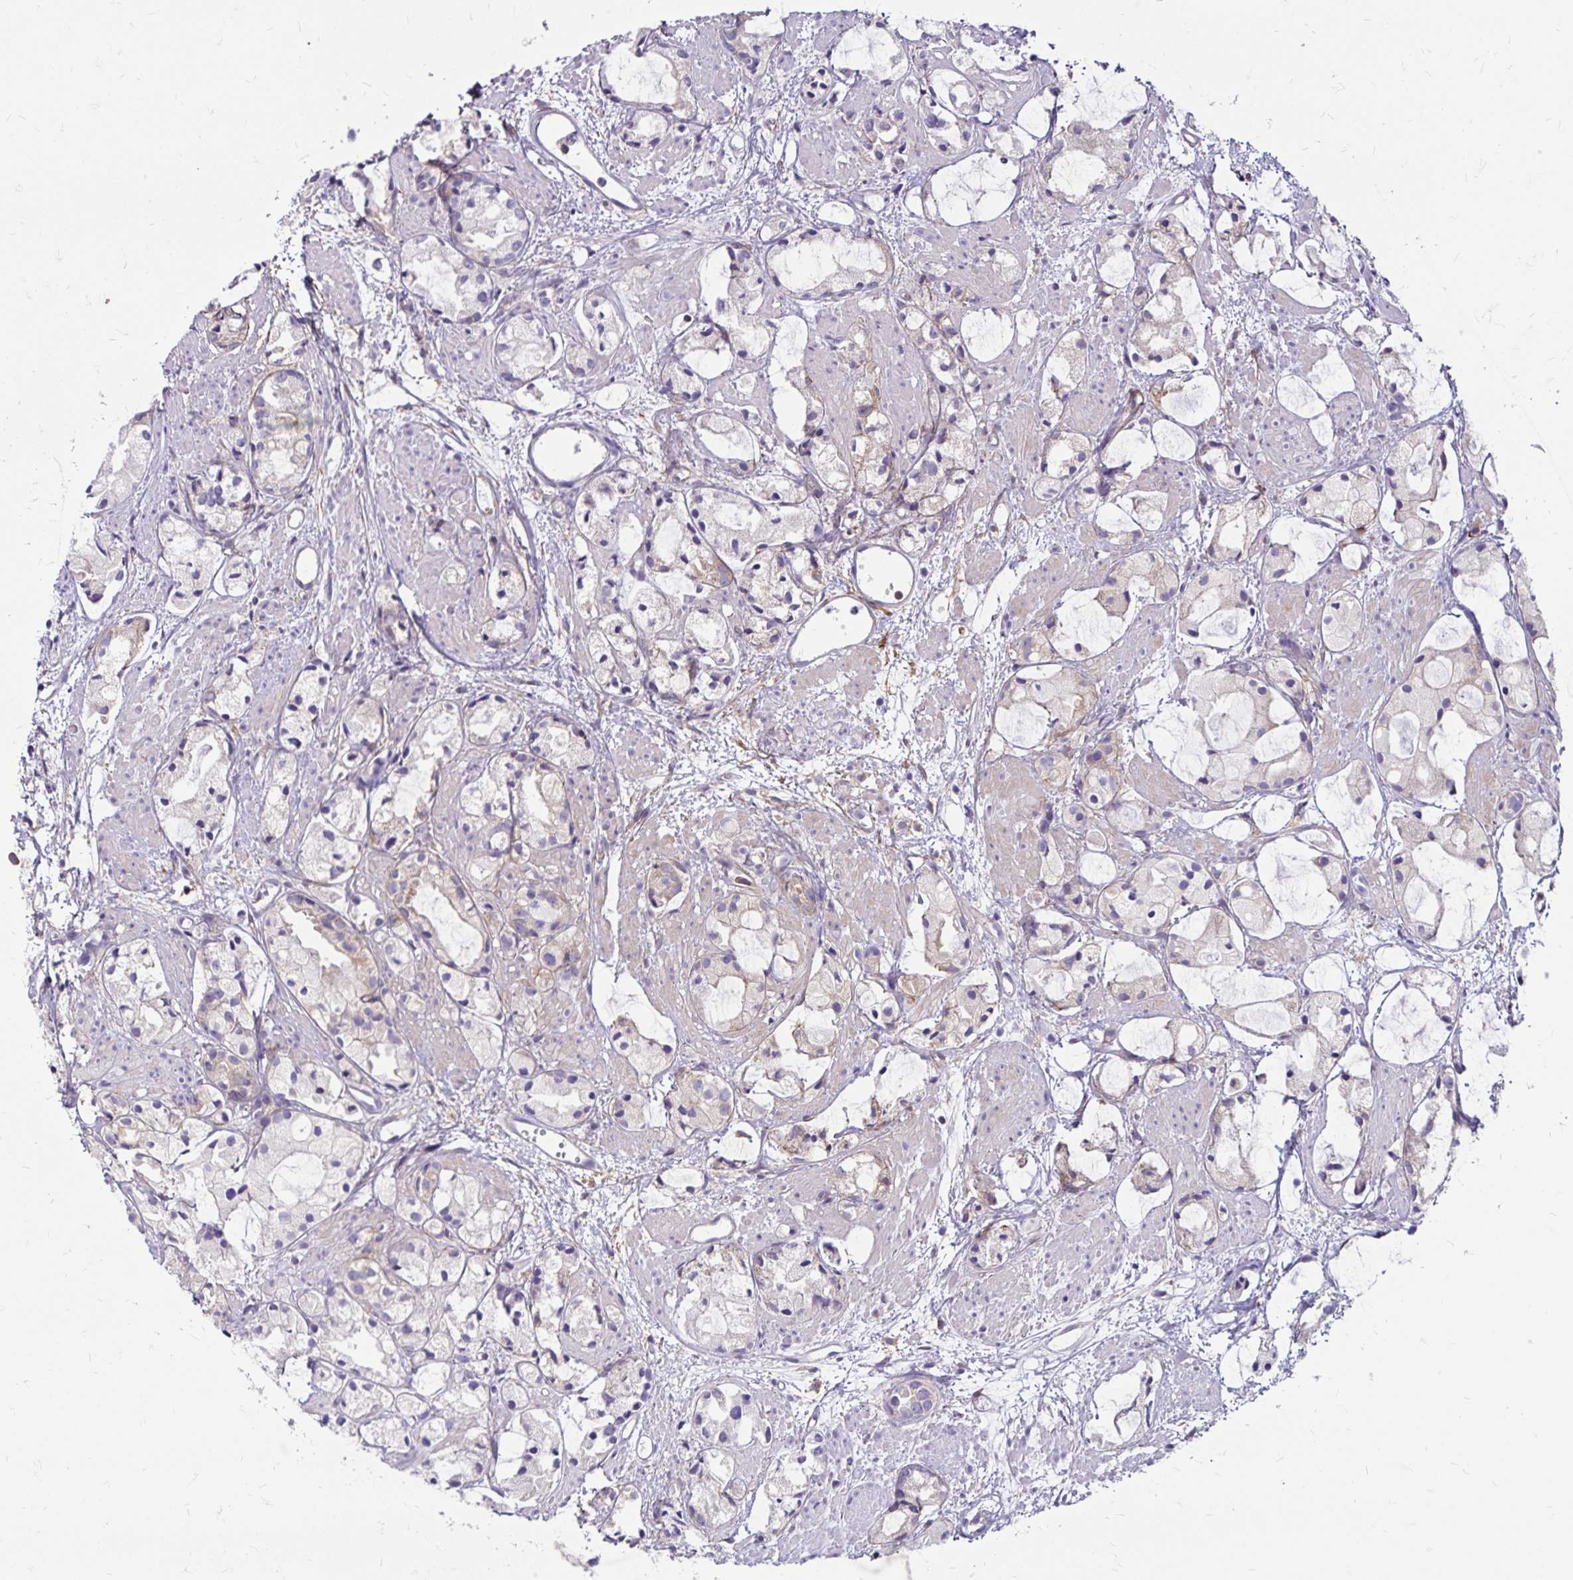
{"staining": {"intensity": "negative", "quantity": "none", "location": "none"}, "tissue": "prostate cancer", "cell_type": "Tumor cells", "image_type": "cancer", "snomed": [{"axis": "morphology", "description": "Adenocarcinoma, High grade"}, {"axis": "topography", "description": "Prostate"}], "caption": "High power microscopy image of an immunohistochemistry (IHC) micrograph of high-grade adenocarcinoma (prostate), revealing no significant staining in tumor cells. The staining is performed using DAB brown chromogen with nuclei counter-stained in using hematoxylin.", "gene": "TNS3", "patient": {"sex": "male", "age": 85}}